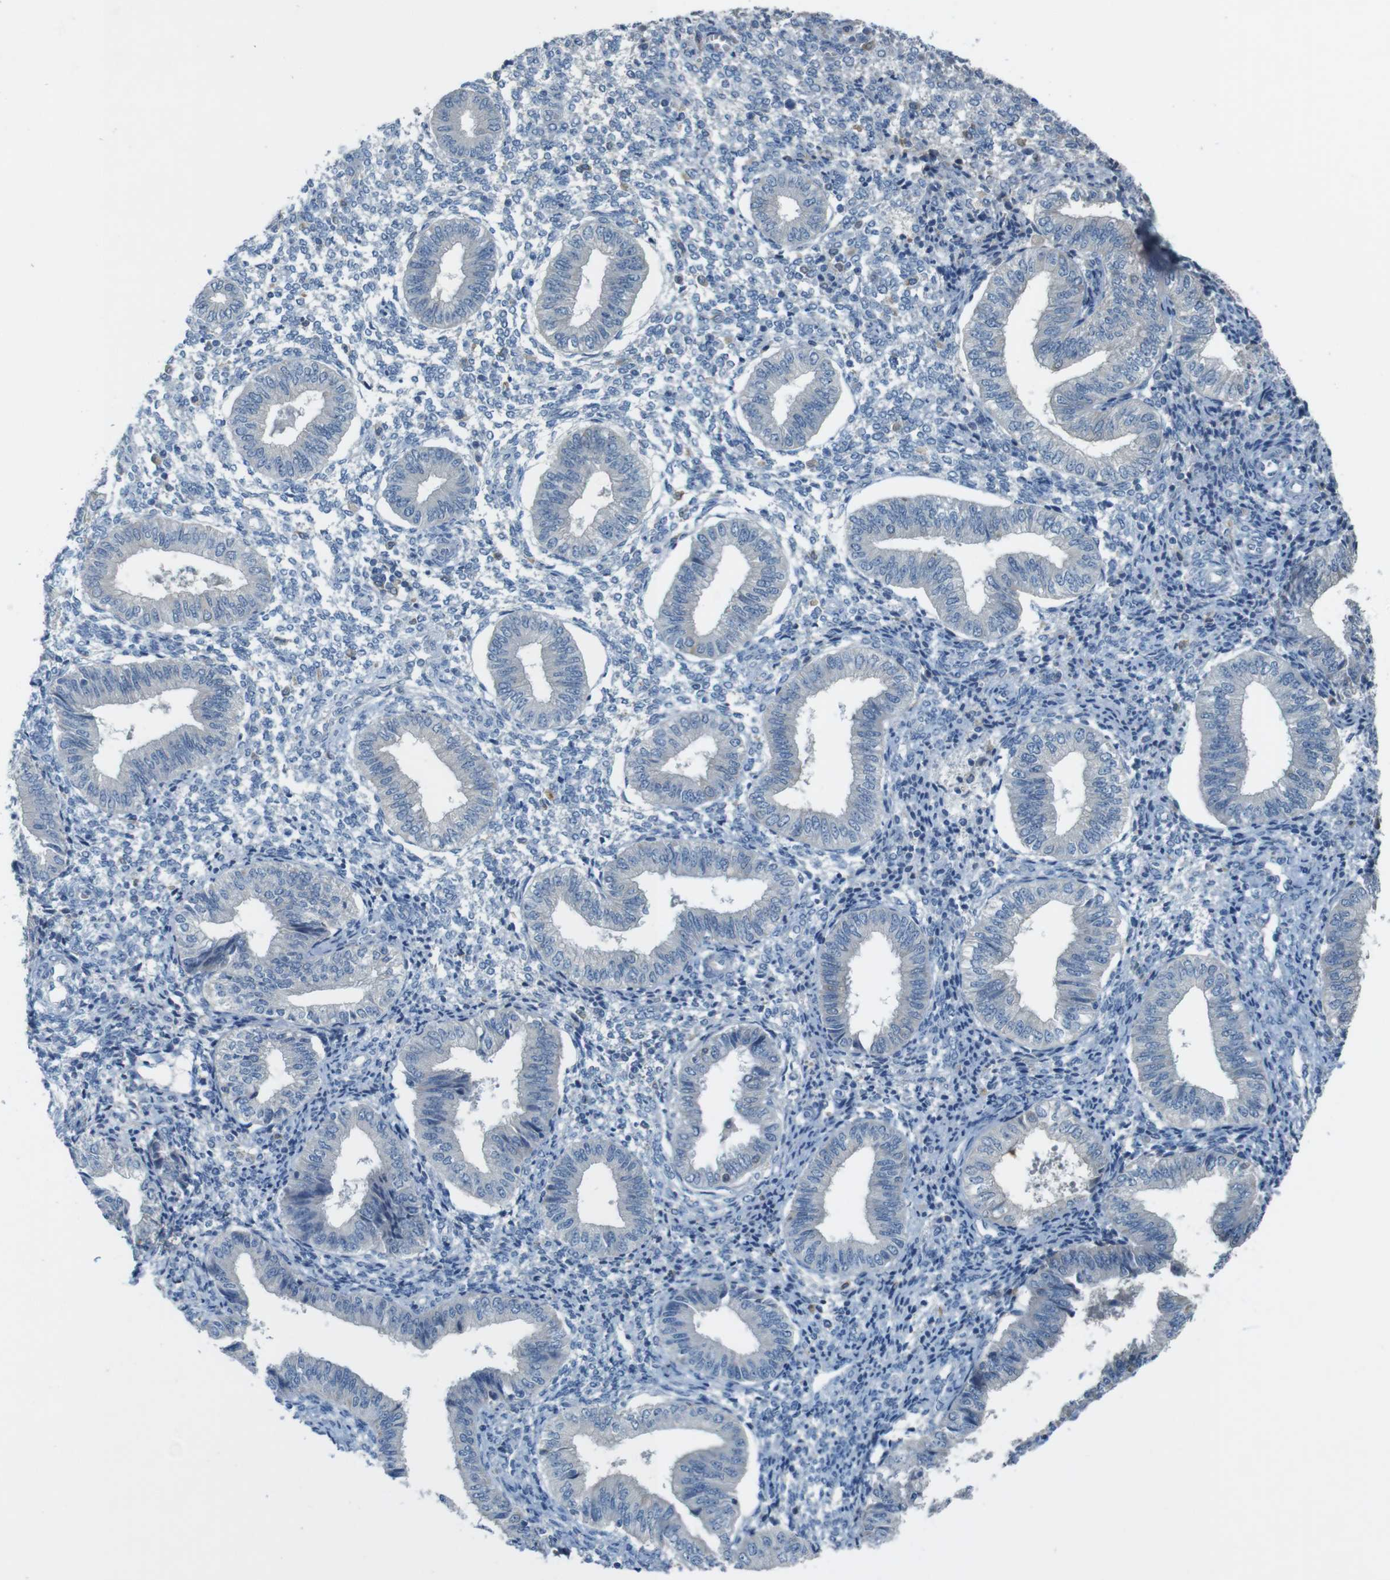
{"staining": {"intensity": "negative", "quantity": "none", "location": "none"}, "tissue": "endometrium", "cell_type": "Cells in endometrial stroma", "image_type": "normal", "snomed": [{"axis": "morphology", "description": "Normal tissue, NOS"}, {"axis": "topography", "description": "Endometrium"}], "caption": "IHC photomicrograph of normal endometrium: human endometrium stained with DAB (3,3'-diaminobenzidine) reveals no significant protein staining in cells in endometrial stroma.", "gene": "MOGAT3", "patient": {"sex": "female", "age": 50}}